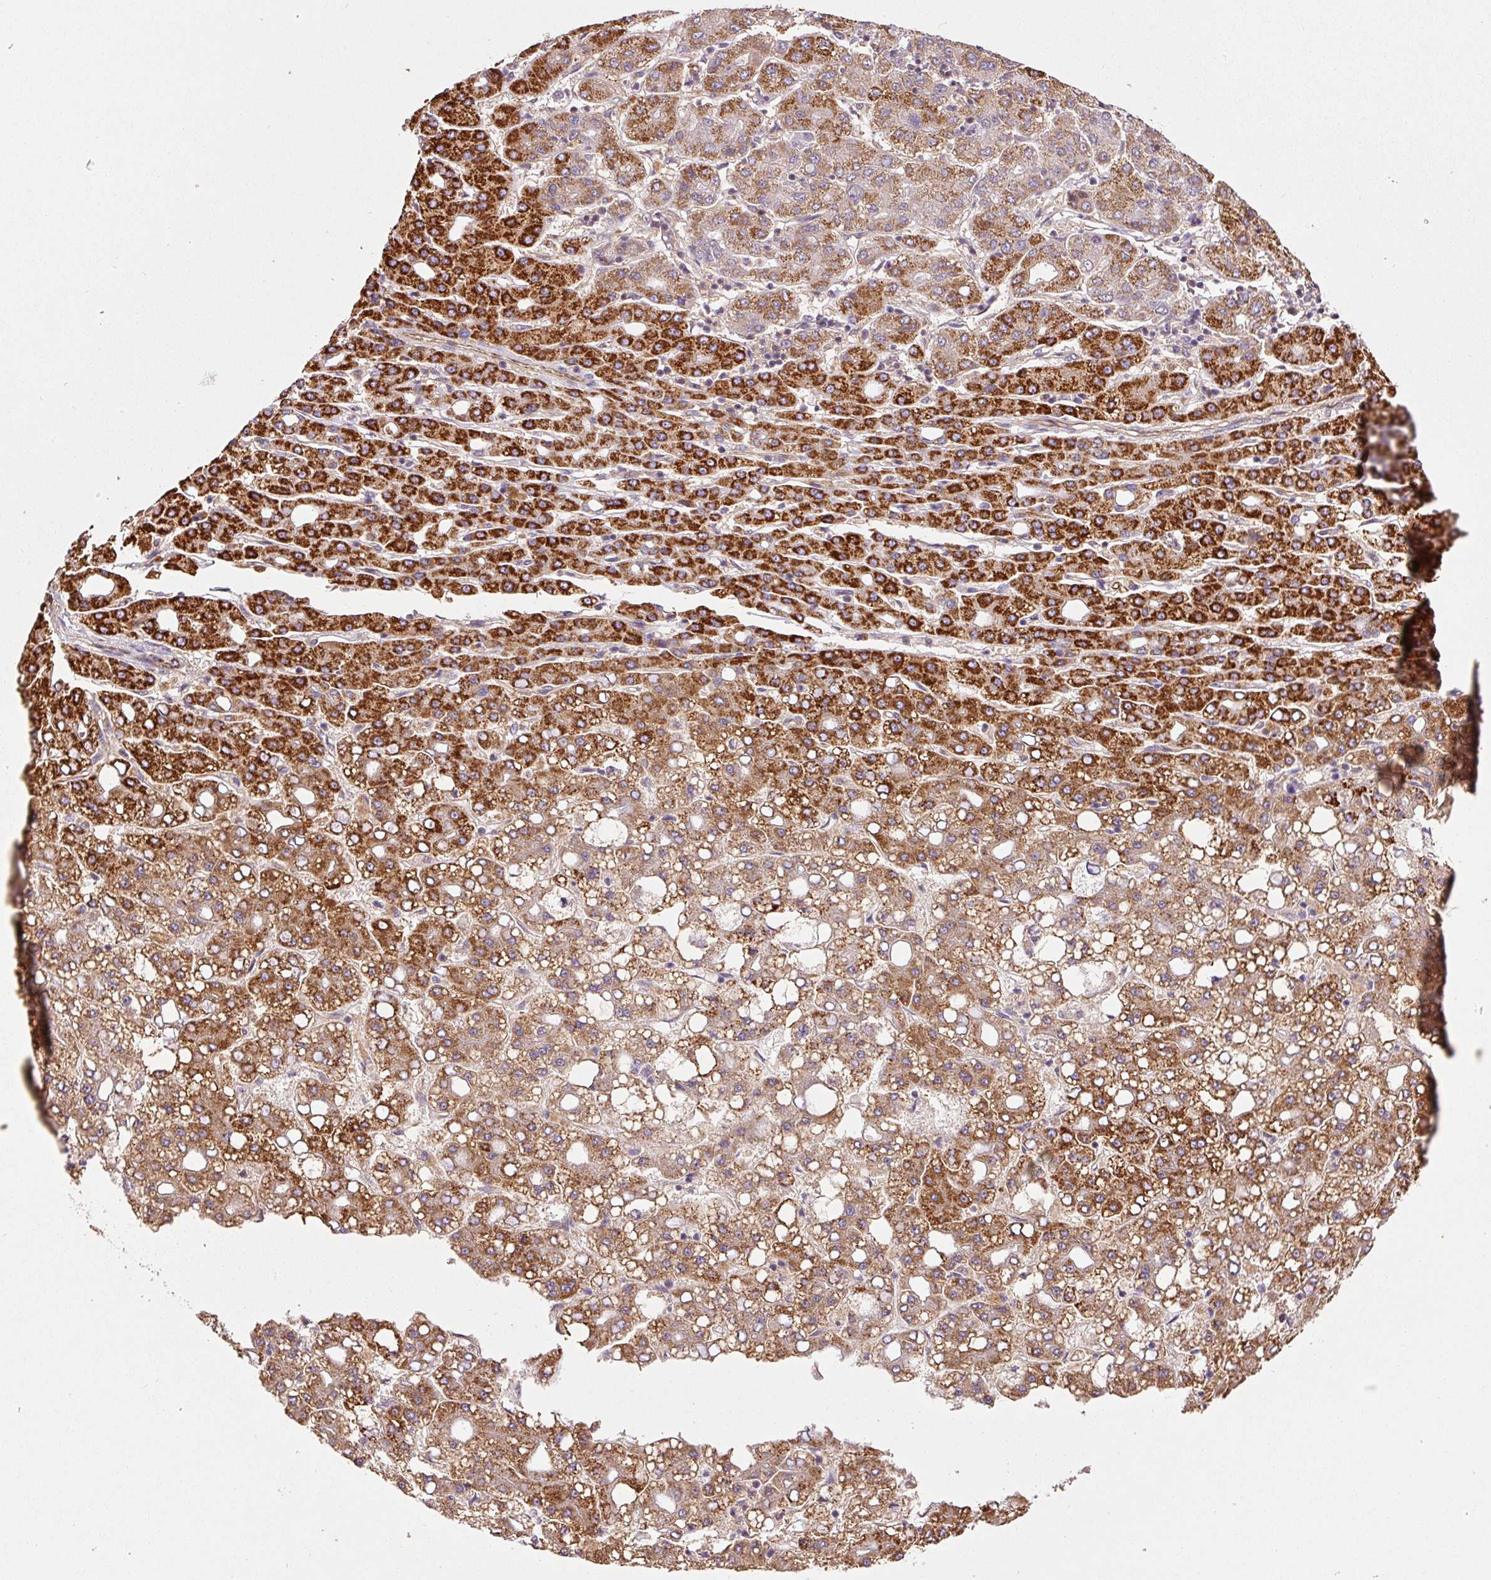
{"staining": {"intensity": "strong", "quantity": ">75%", "location": "cytoplasmic/membranous"}, "tissue": "liver cancer", "cell_type": "Tumor cells", "image_type": "cancer", "snomed": [{"axis": "morphology", "description": "Carcinoma, Hepatocellular, NOS"}, {"axis": "topography", "description": "Liver"}], "caption": "Protein expression analysis of human liver cancer reveals strong cytoplasmic/membranous expression in approximately >75% of tumor cells.", "gene": "PCK2", "patient": {"sex": "male", "age": 65}}